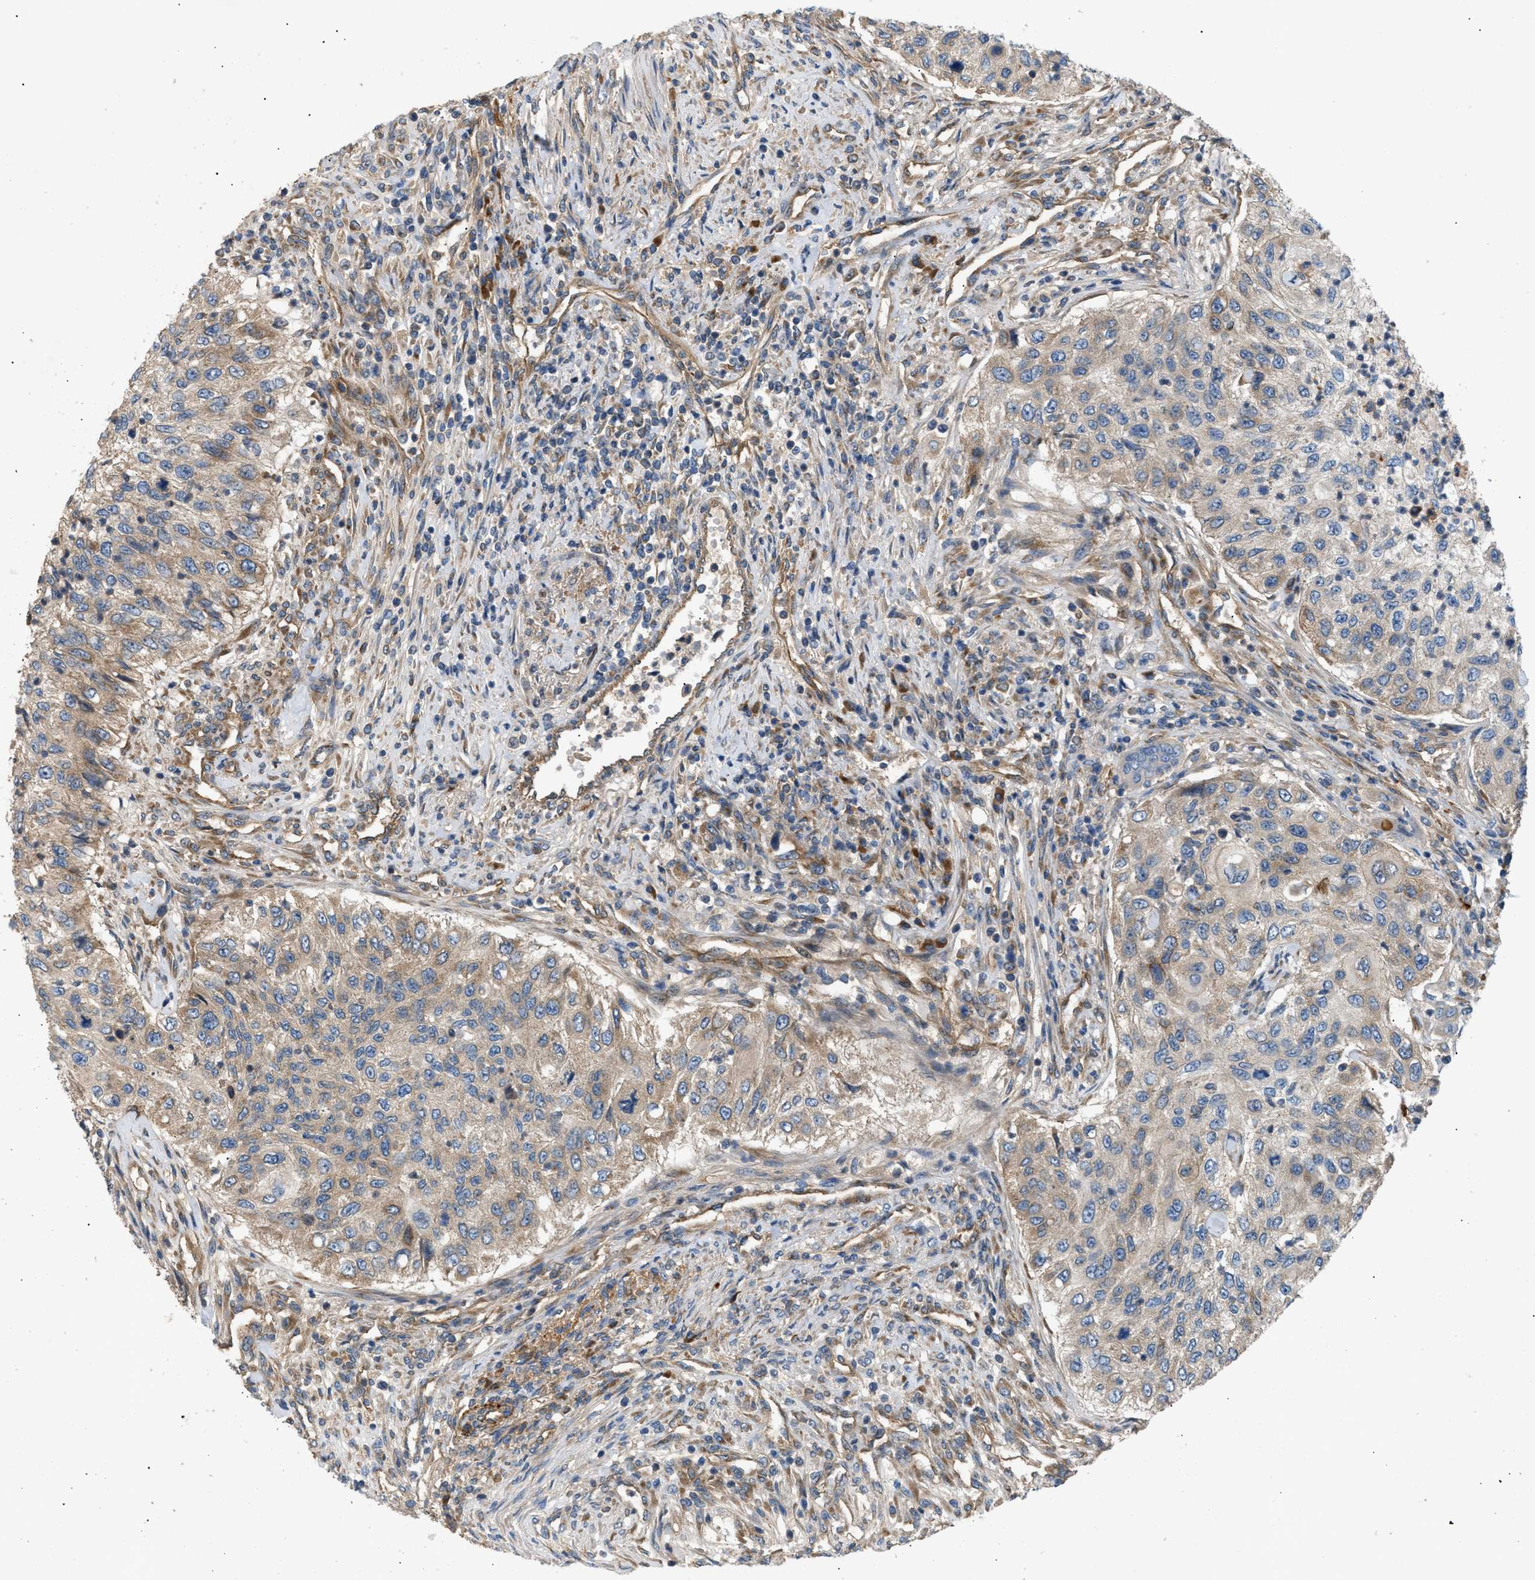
{"staining": {"intensity": "weak", "quantity": ">75%", "location": "cytoplasmic/membranous"}, "tissue": "urothelial cancer", "cell_type": "Tumor cells", "image_type": "cancer", "snomed": [{"axis": "morphology", "description": "Urothelial carcinoma, High grade"}, {"axis": "topography", "description": "Urinary bladder"}], "caption": "High-grade urothelial carcinoma stained with a brown dye displays weak cytoplasmic/membranous positive staining in about >75% of tumor cells.", "gene": "LYSMD3", "patient": {"sex": "female", "age": 60}}